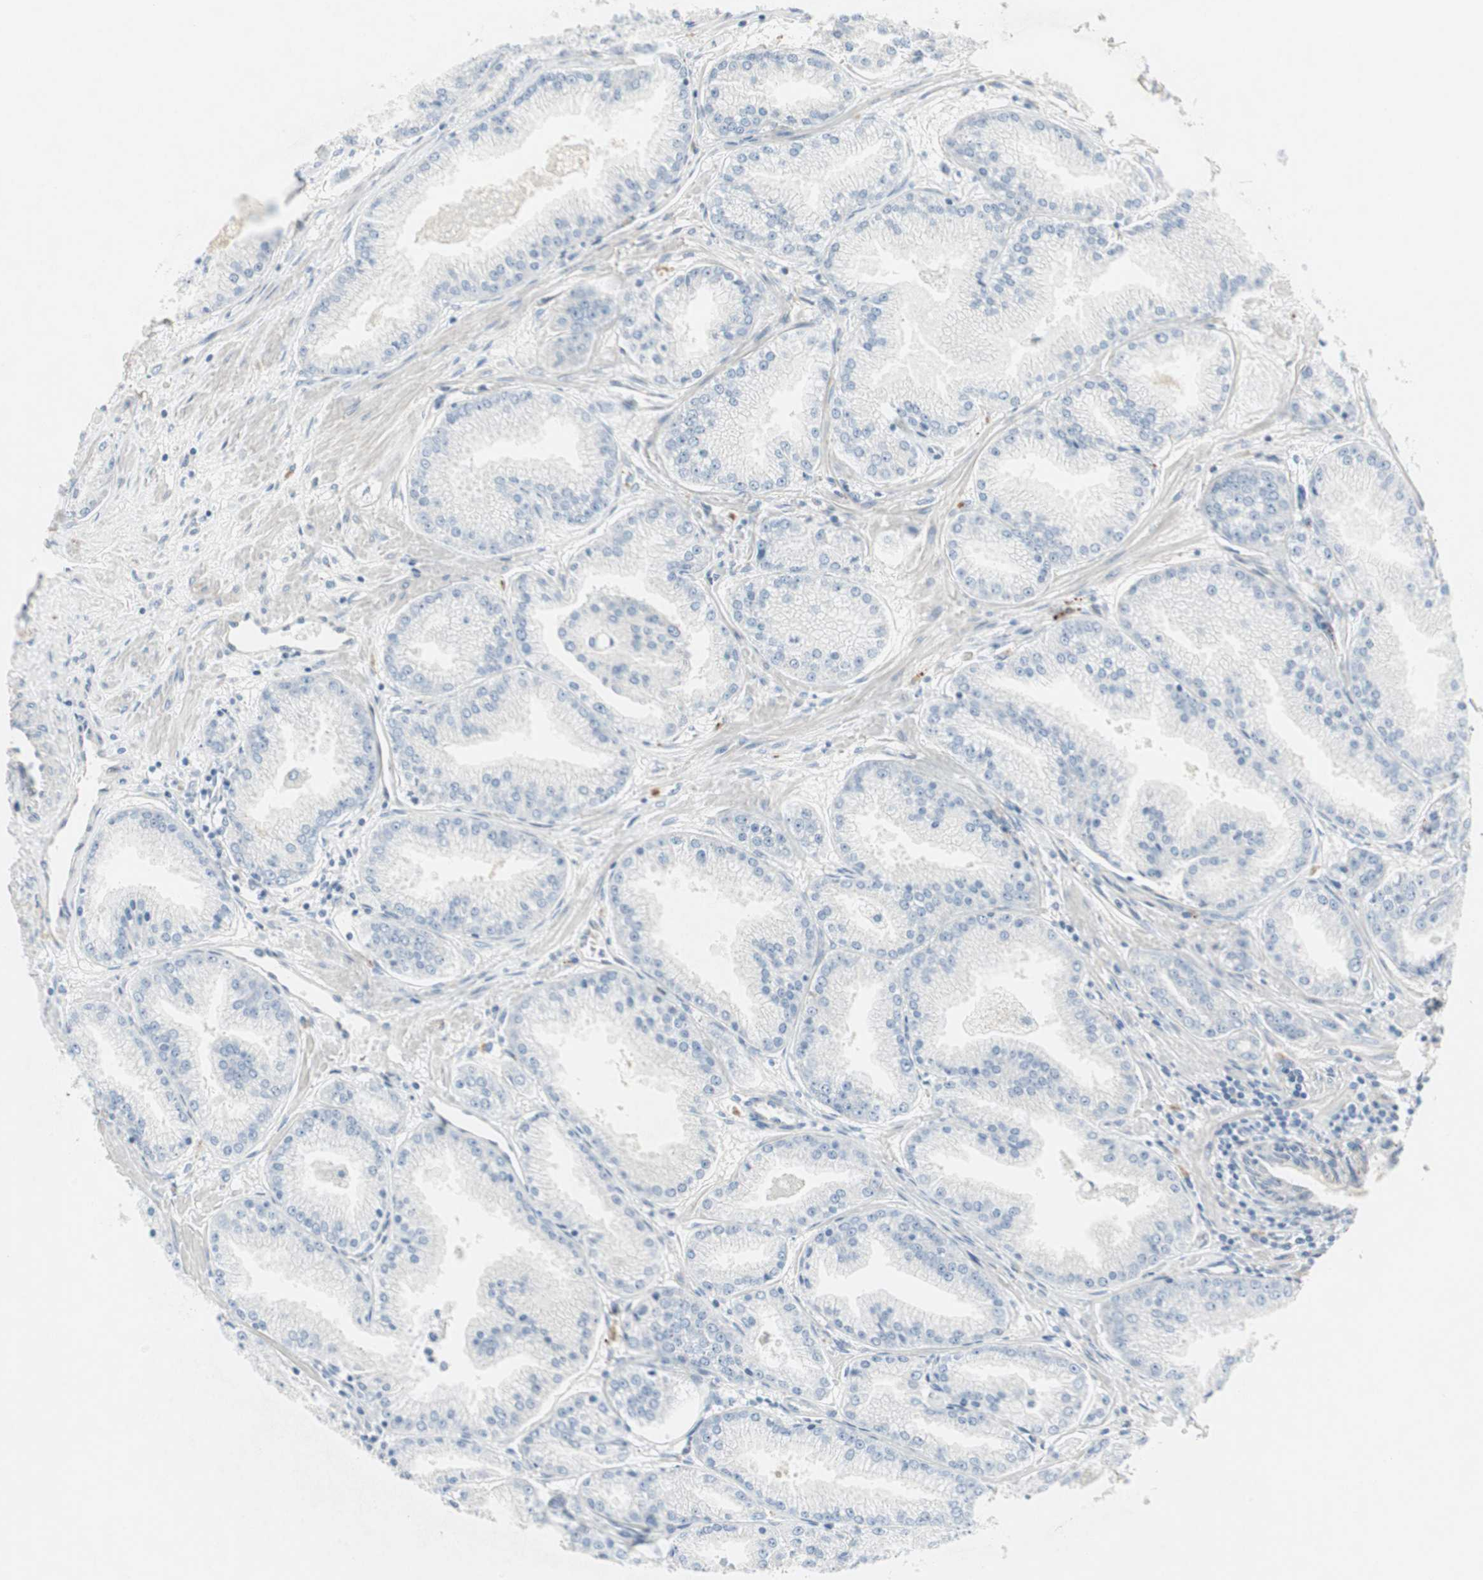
{"staining": {"intensity": "negative", "quantity": "none", "location": "none"}, "tissue": "prostate cancer", "cell_type": "Tumor cells", "image_type": "cancer", "snomed": [{"axis": "morphology", "description": "Adenocarcinoma, High grade"}, {"axis": "topography", "description": "Prostate"}], "caption": "This is an immunohistochemistry histopathology image of human high-grade adenocarcinoma (prostate). There is no staining in tumor cells.", "gene": "CAND2", "patient": {"sex": "male", "age": 61}}